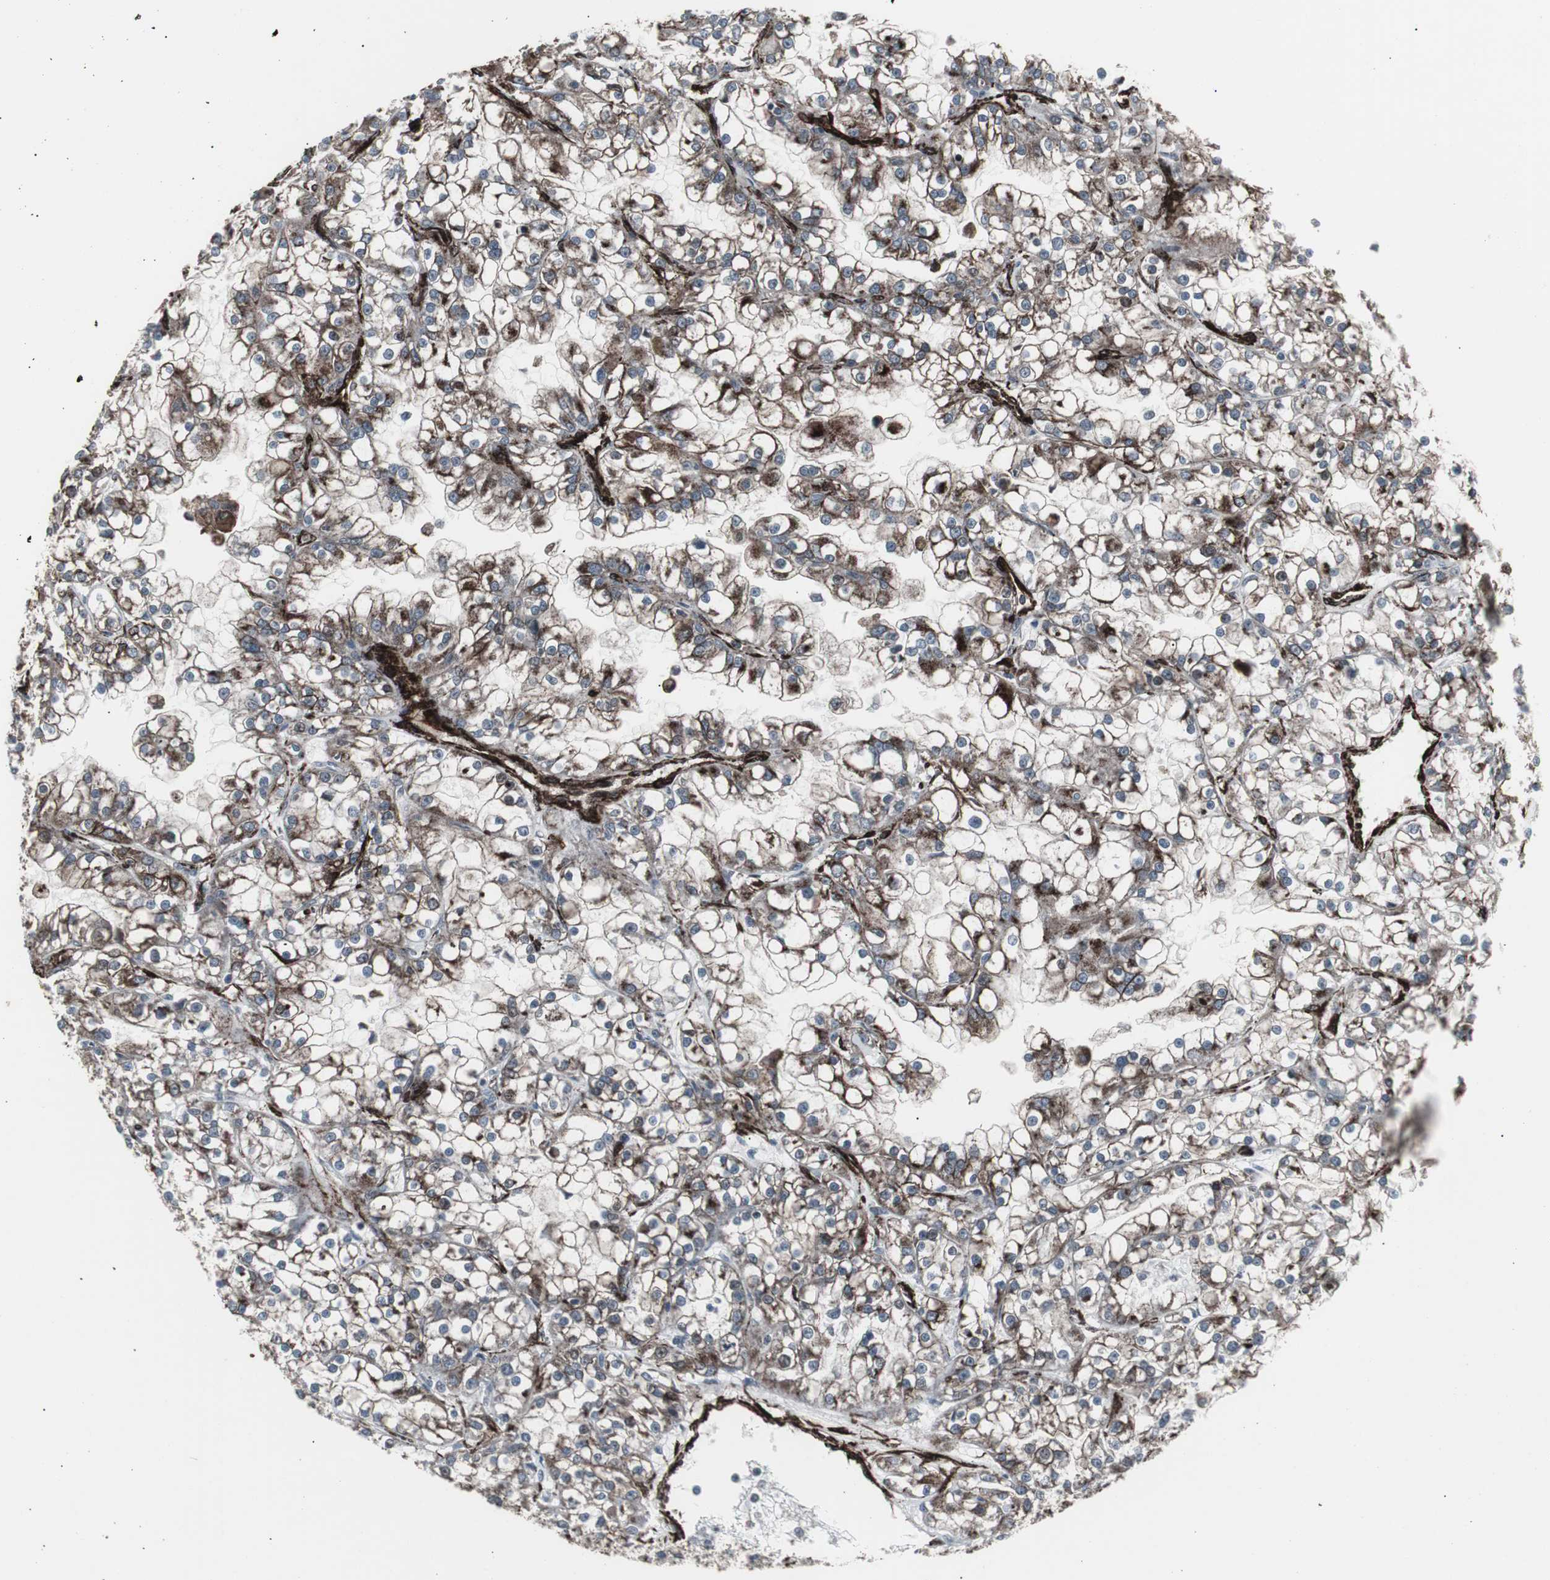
{"staining": {"intensity": "moderate", "quantity": "25%-75%", "location": "cytoplasmic/membranous"}, "tissue": "renal cancer", "cell_type": "Tumor cells", "image_type": "cancer", "snomed": [{"axis": "morphology", "description": "Adenocarcinoma, NOS"}, {"axis": "topography", "description": "Kidney"}], "caption": "Adenocarcinoma (renal) stained with a protein marker shows moderate staining in tumor cells.", "gene": "PDGFA", "patient": {"sex": "female", "age": 52}}